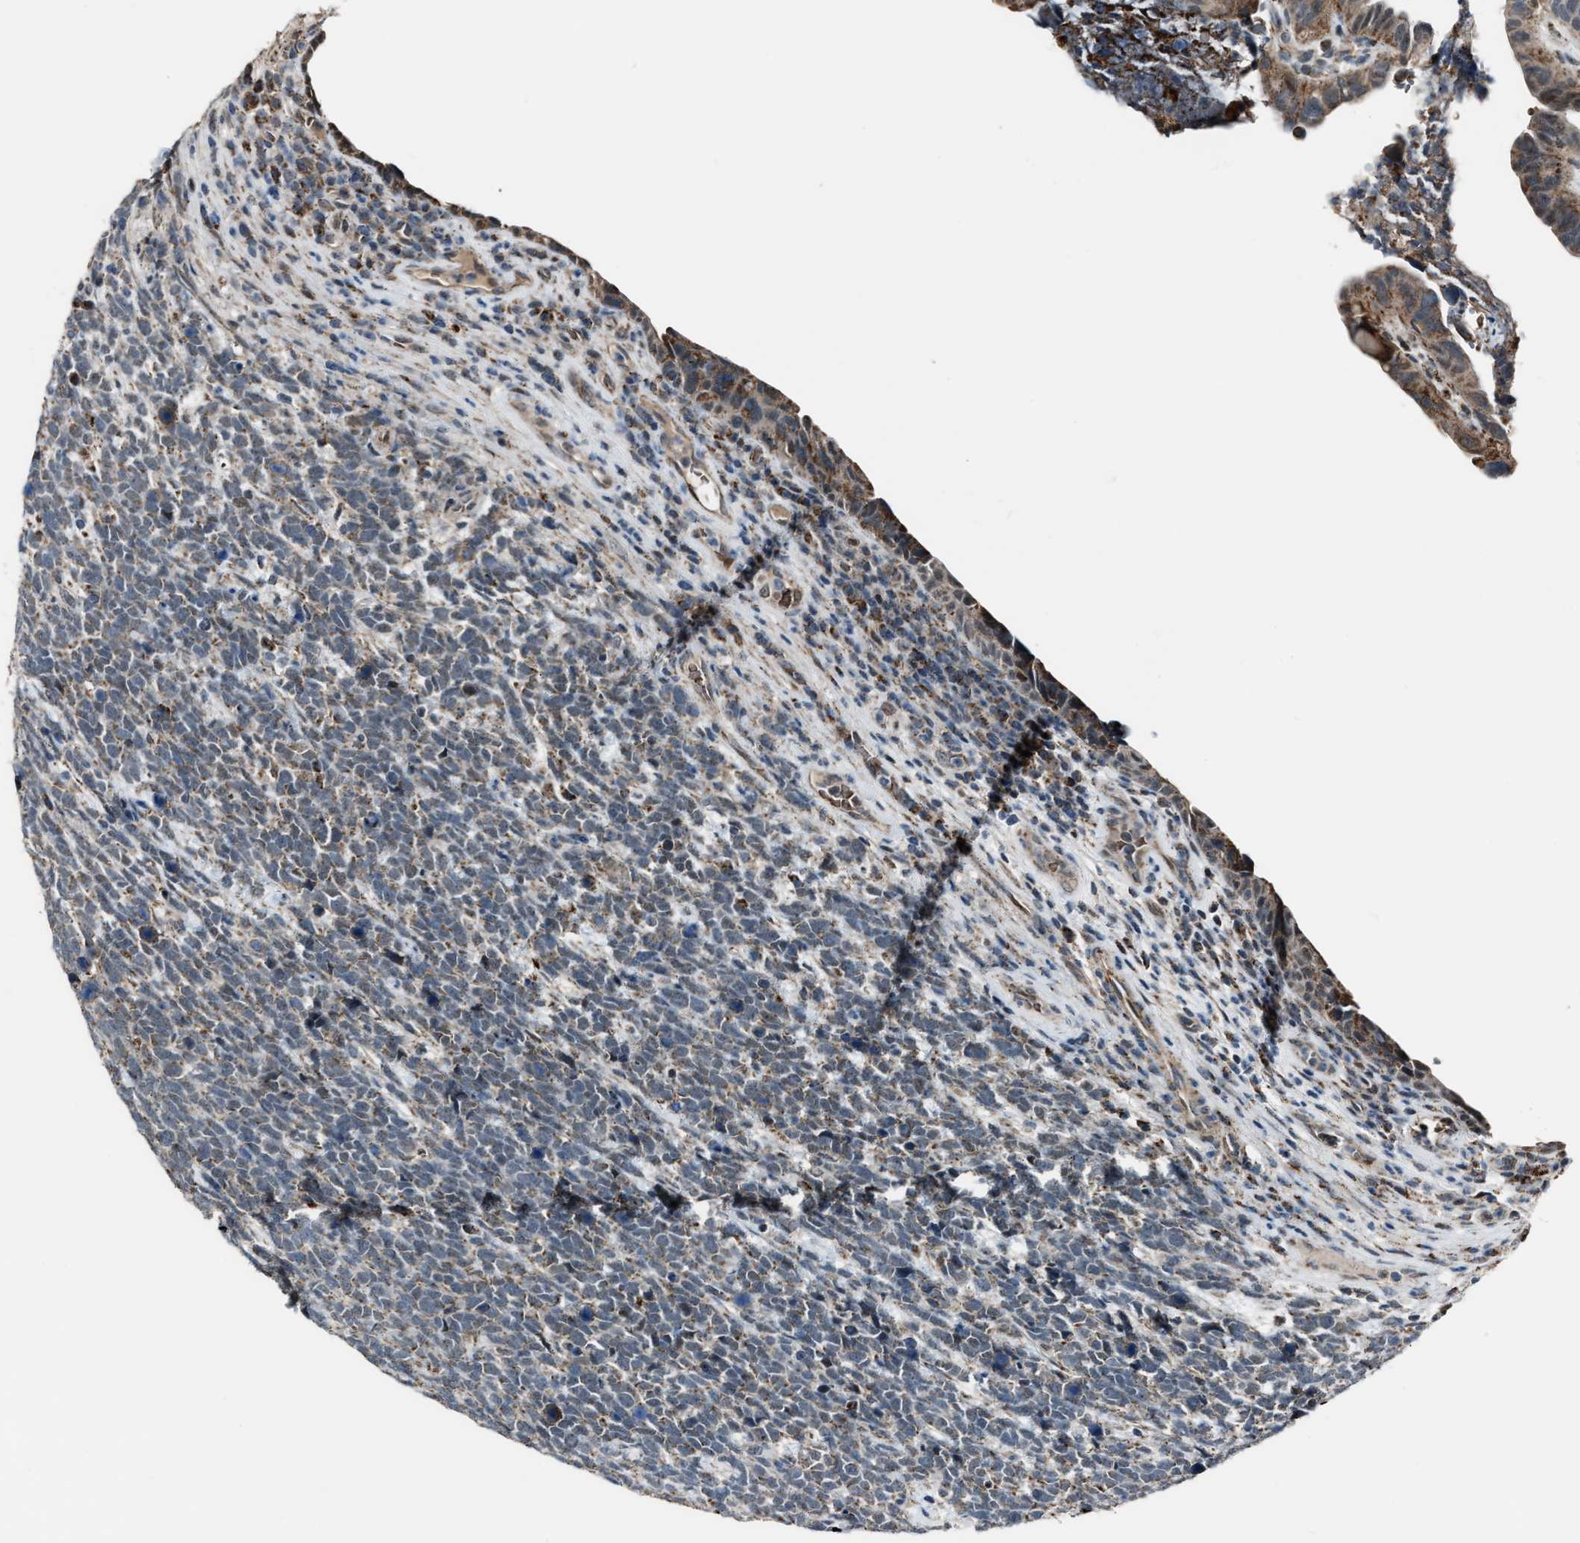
{"staining": {"intensity": "moderate", "quantity": "<25%", "location": "cytoplasmic/membranous"}, "tissue": "urothelial cancer", "cell_type": "Tumor cells", "image_type": "cancer", "snomed": [{"axis": "morphology", "description": "Urothelial carcinoma, High grade"}, {"axis": "topography", "description": "Urinary bladder"}], "caption": "Protein expression analysis of urothelial cancer displays moderate cytoplasmic/membranous positivity in about <25% of tumor cells. (DAB = brown stain, brightfield microscopy at high magnification).", "gene": "CHN2", "patient": {"sex": "female", "age": 82}}